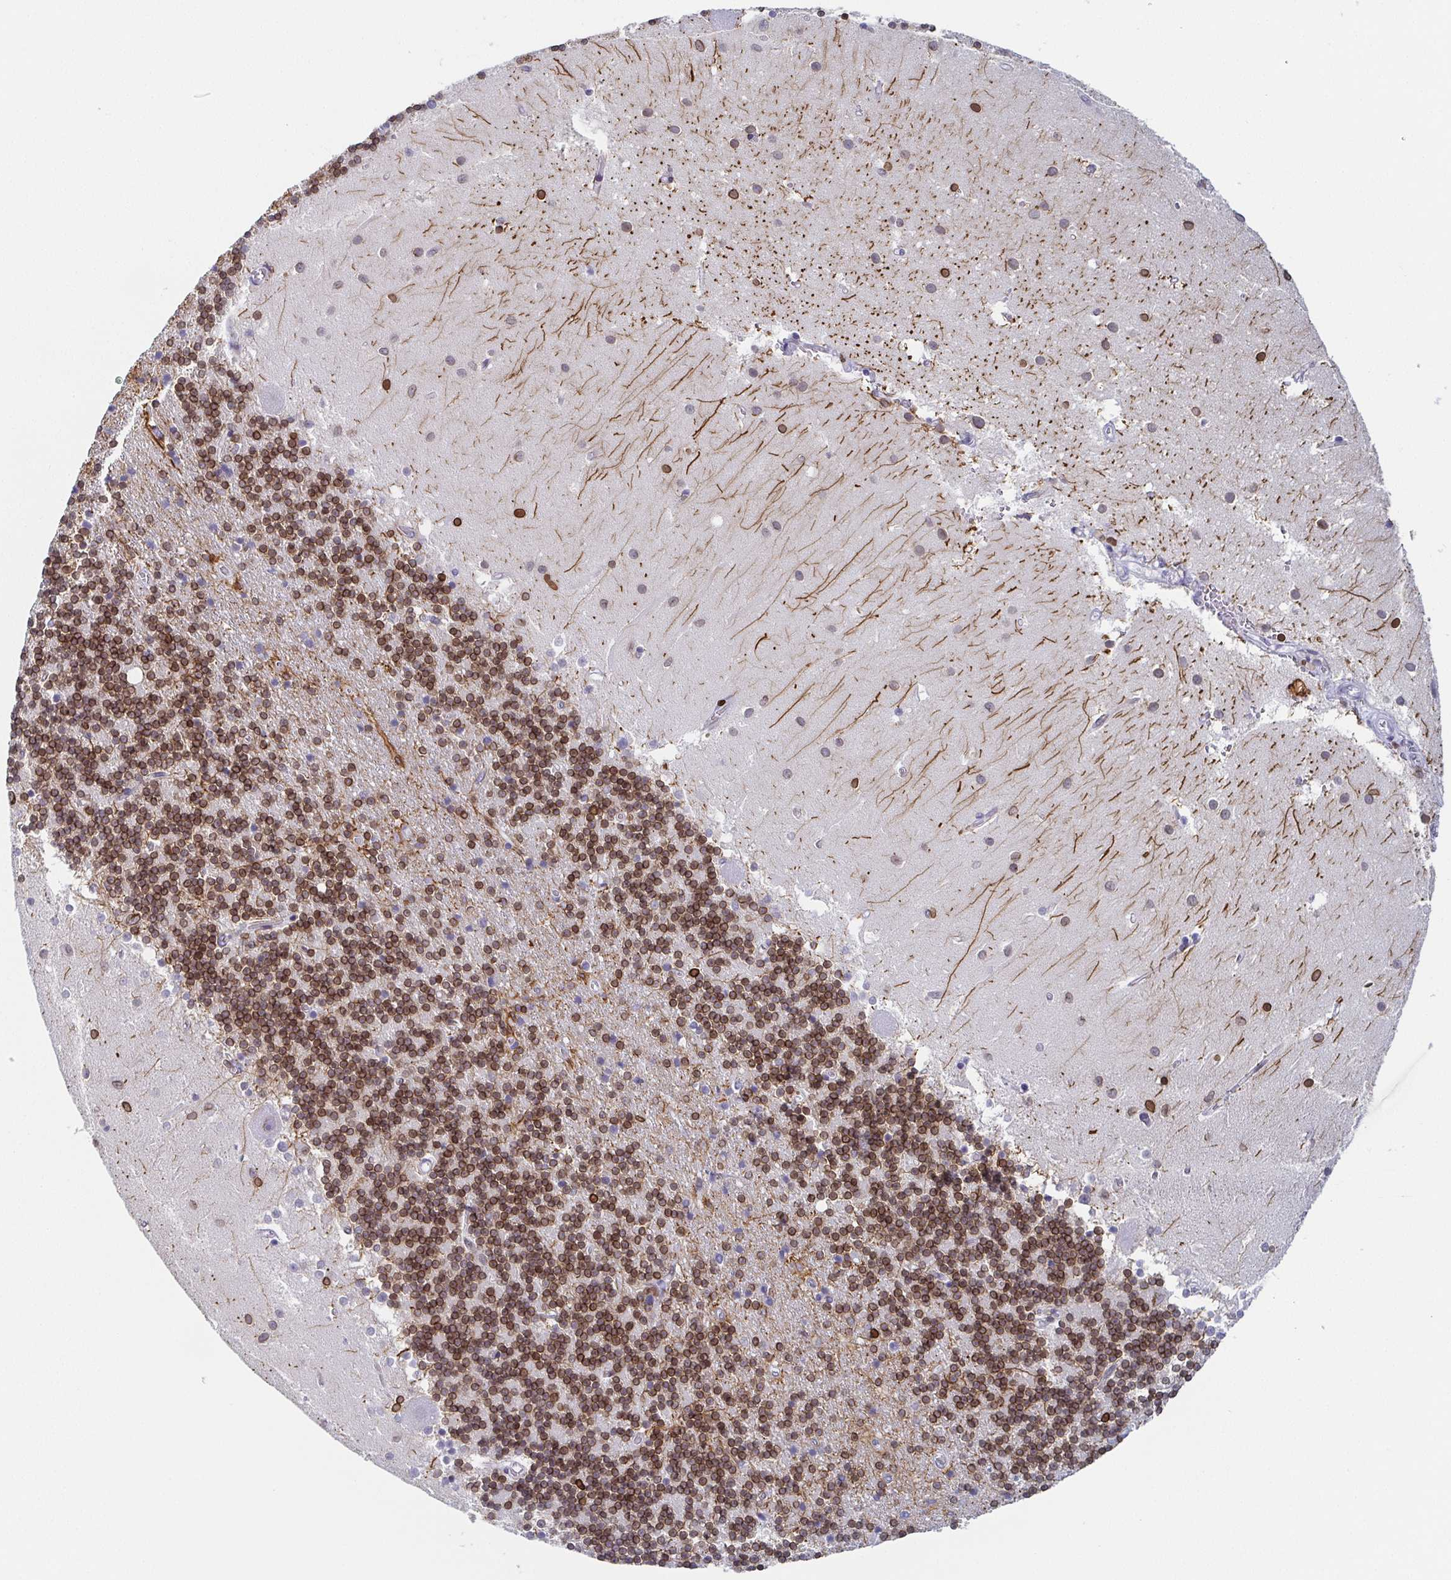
{"staining": {"intensity": "strong", "quantity": ">75%", "location": "cytoplasmic/membranous,nuclear"}, "tissue": "cerebellum", "cell_type": "Cells in granular layer", "image_type": "normal", "snomed": [{"axis": "morphology", "description": "Normal tissue, NOS"}, {"axis": "topography", "description": "Cerebellum"}], "caption": "The histopathology image demonstrates immunohistochemical staining of normal cerebellum. There is strong cytoplasmic/membranous,nuclear positivity is present in about >75% of cells in granular layer. The protein of interest is stained brown, and the nuclei are stained in blue (DAB IHC with brightfield microscopy, high magnification).", "gene": "BTBD7", "patient": {"sex": "male", "age": 54}}